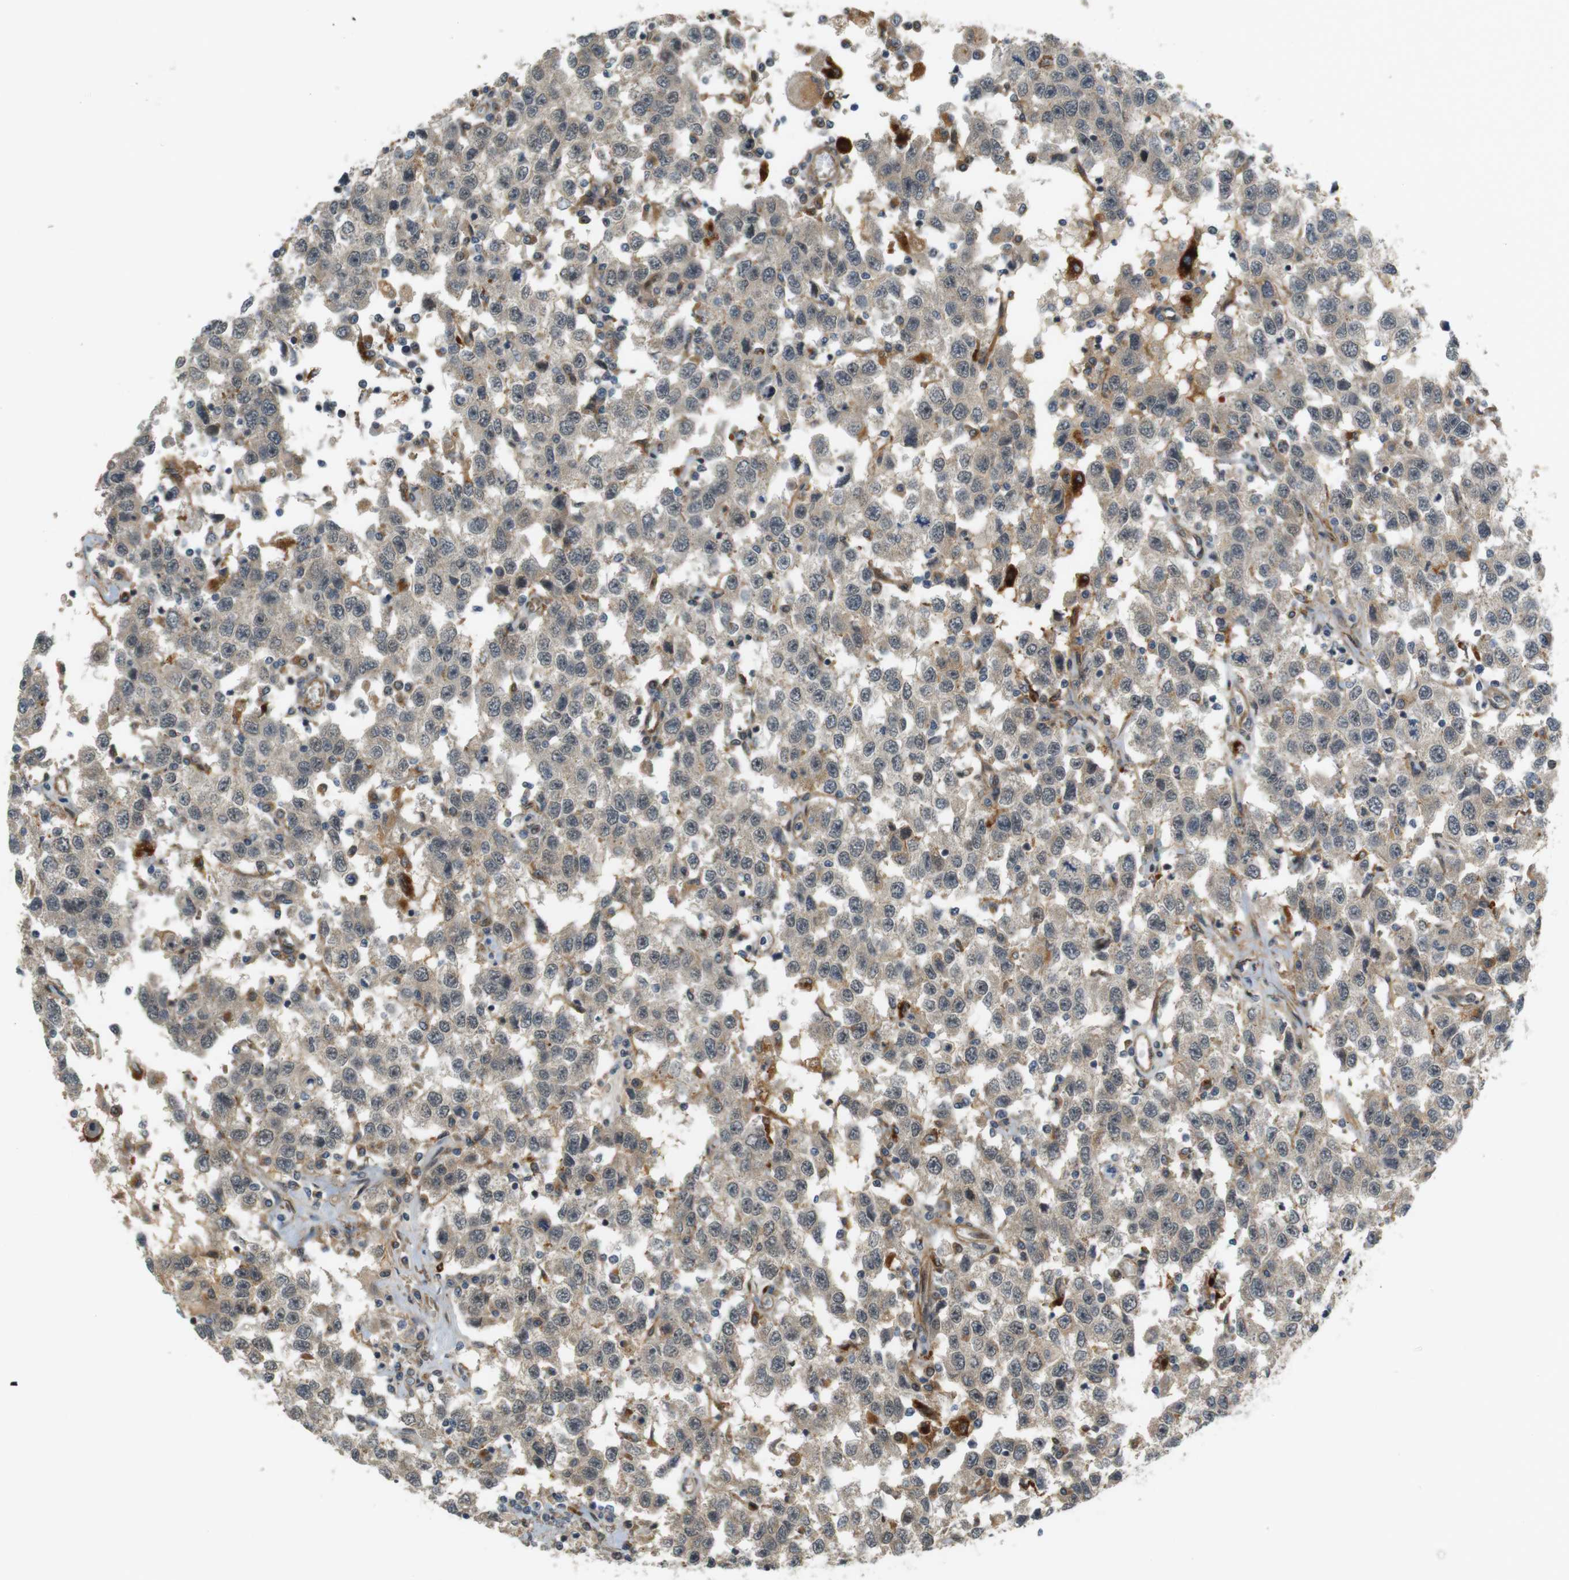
{"staining": {"intensity": "weak", "quantity": "<25%", "location": "cytoplasmic/membranous"}, "tissue": "testis cancer", "cell_type": "Tumor cells", "image_type": "cancer", "snomed": [{"axis": "morphology", "description": "Seminoma, NOS"}, {"axis": "topography", "description": "Testis"}], "caption": "IHC photomicrograph of human testis cancer stained for a protein (brown), which exhibits no positivity in tumor cells.", "gene": "TSPAN9", "patient": {"sex": "male", "age": 41}}